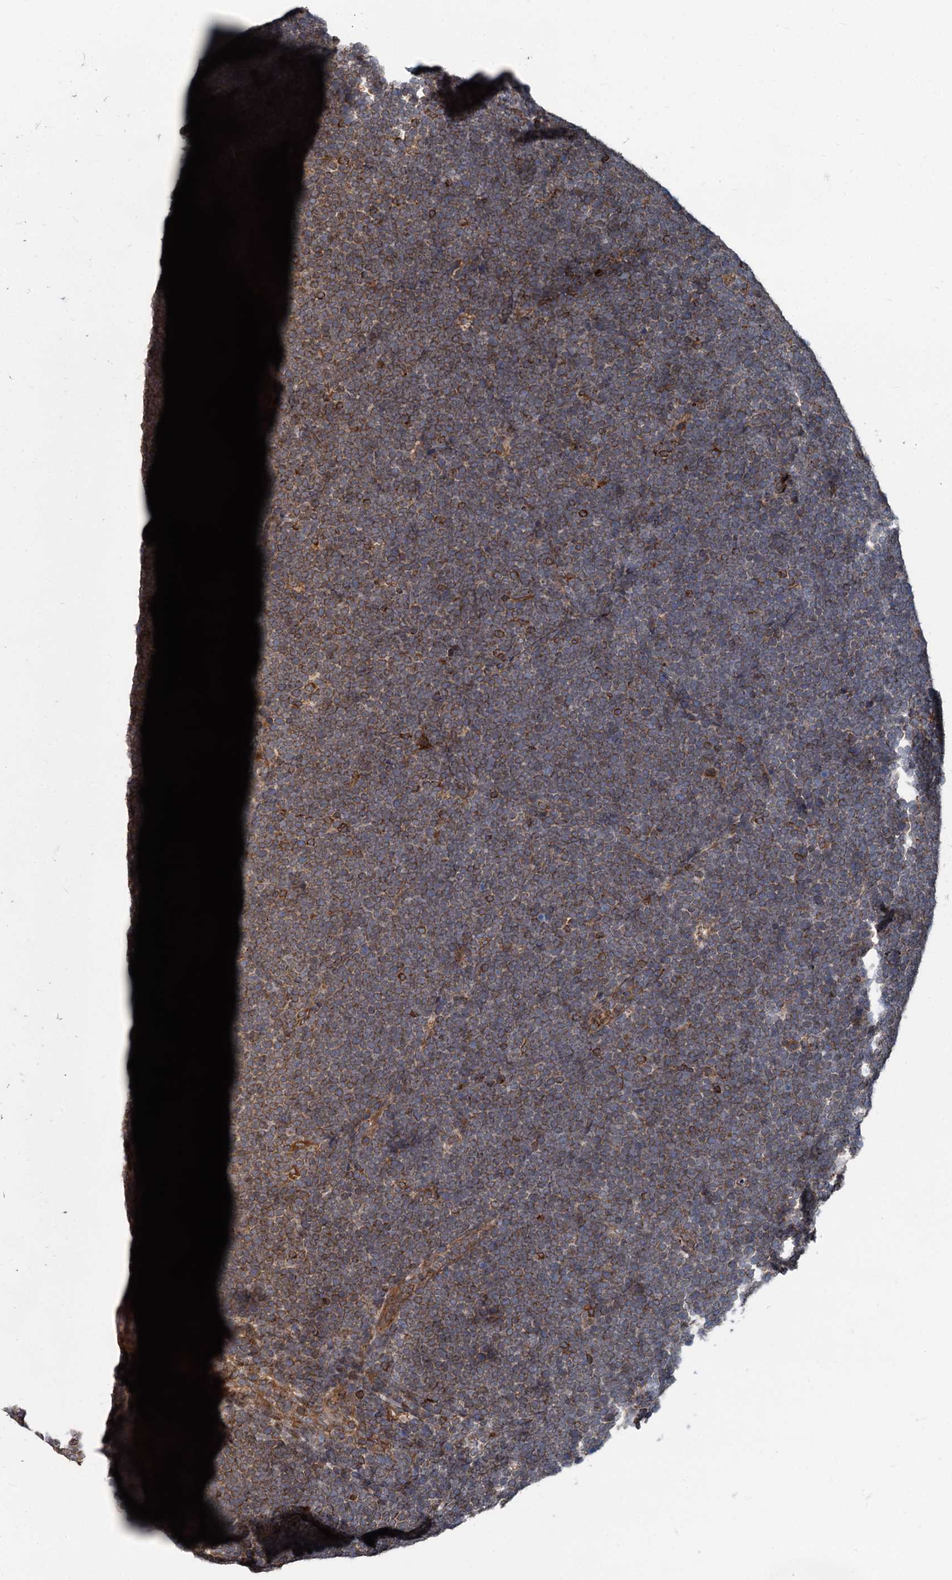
{"staining": {"intensity": "strong", "quantity": ">75%", "location": "cytoplasmic/membranous"}, "tissue": "lymphoma", "cell_type": "Tumor cells", "image_type": "cancer", "snomed": [{"axis": "morphology", "description": "Malignant lymphoma, non-Hodgkin's type, High grade"}, {"axis": "topography", "description": "Lymph node"}], "caption": "Brown immunohistochemical staining in lymphoma shows strong cytoplasmic/membranous positivity in approximately >75% of tumor cells.", "gene": "STIM1", "patient": {"sex": "male", "age": 13}}